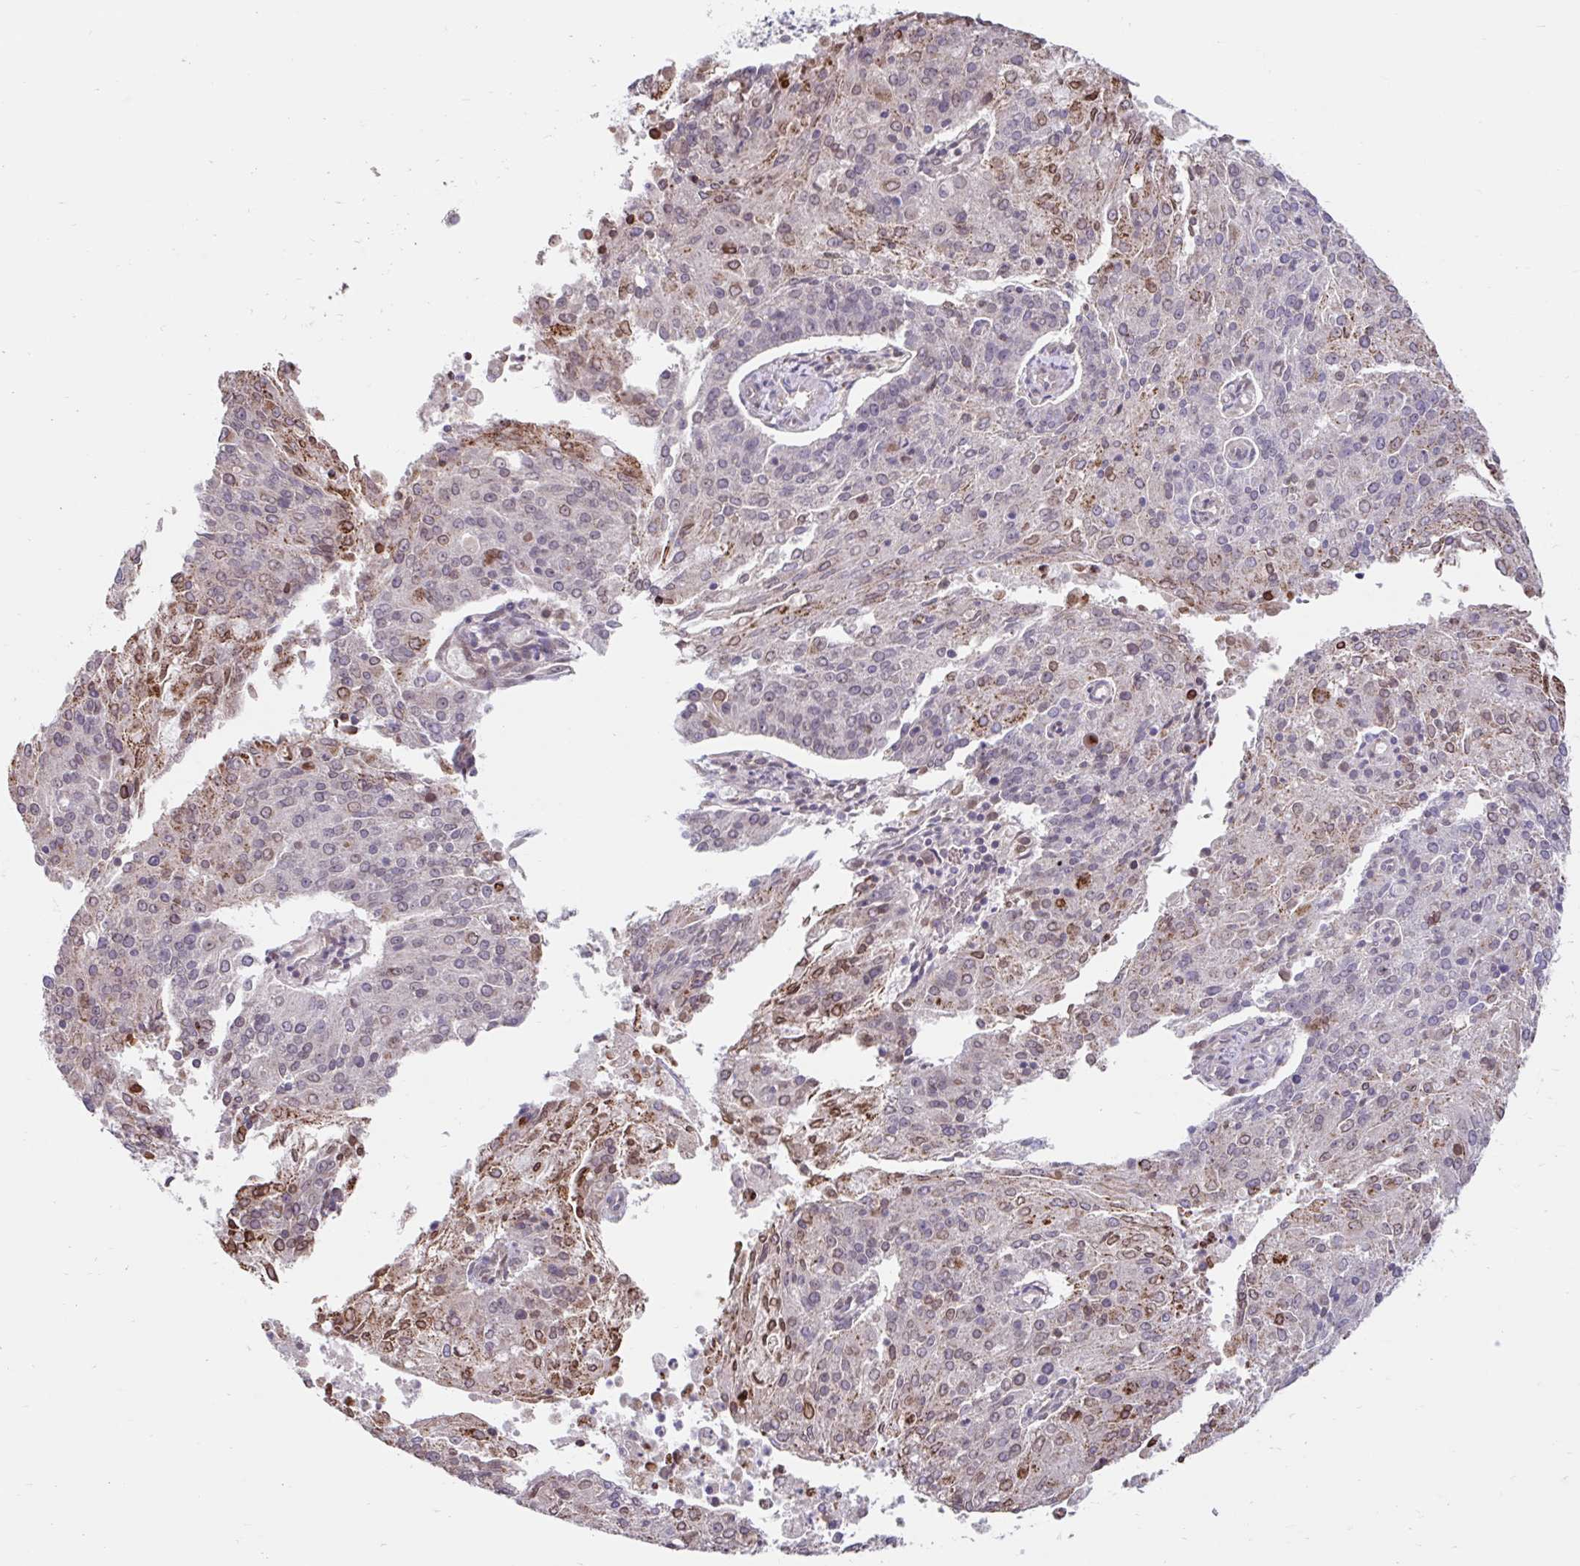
{"staining": {"intensity": "moderate", "quantity": "25%-75%", "location": "nuclear"}, "tissue": "endometrial cancer", "cell_type": "Tumor cells", "image_type": "cancer", "snomed": [{"axis": "morphology", "description": "Adenocarcinoma, NOS"}, {"axis": "topography", "description": "Endometrium"}], "caption": "The image reveals staining of endometrial cancer (adenocarcinoma), revealing moderate nuclear protein expression (brown color) within tumor cells.", "gene": "NT5C1B", "patient": {"sex": "female", "age": 82}}